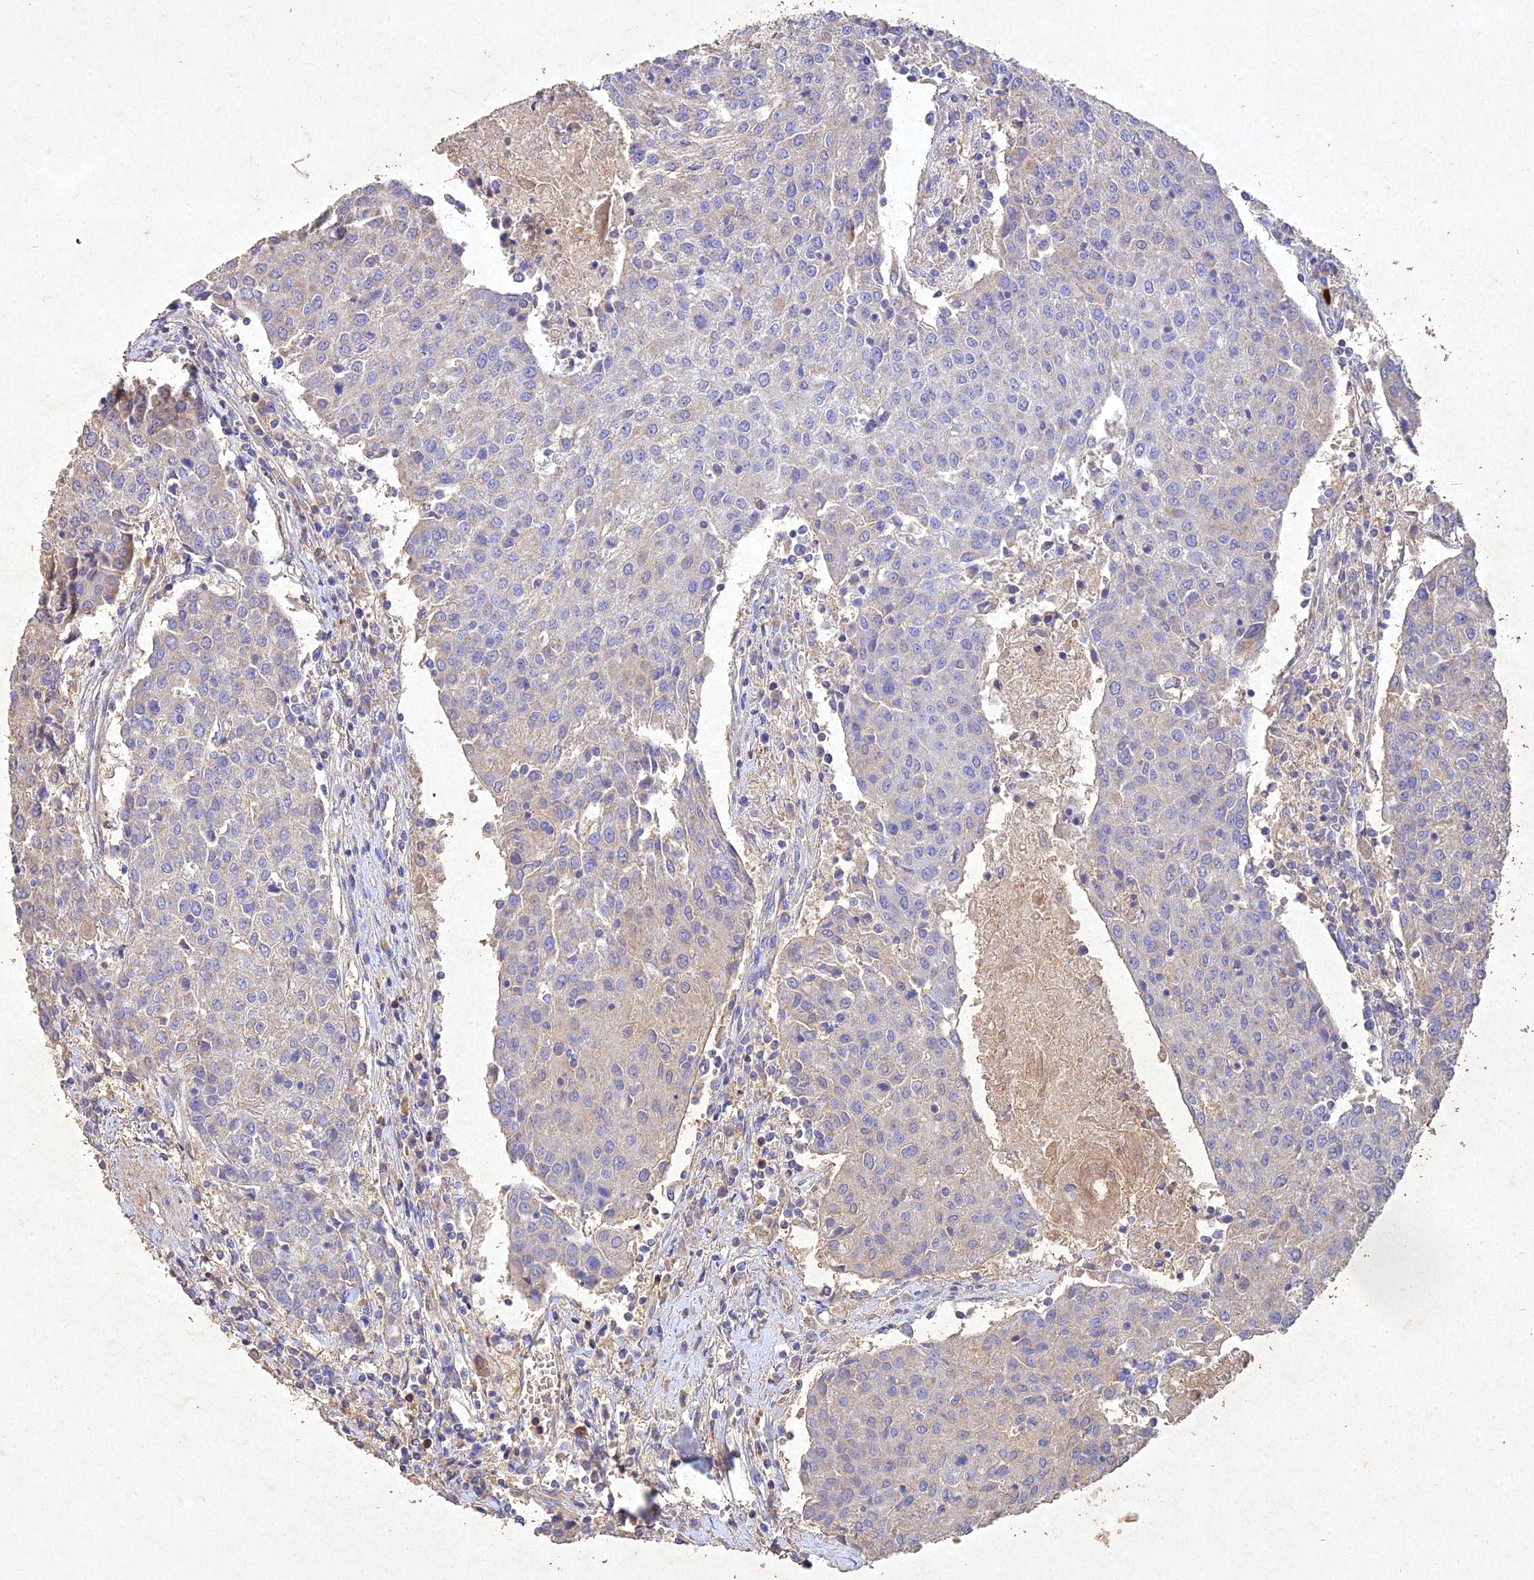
{"staining": {"intensity": "negative", "quantity": "none", "location": "none"}, "tissue": "urothelial cancer", "cell_type": "Tumor cells", "image_type": "cancer", "snomed": [{"axis": "morphology", "description": "Urothelial carcinoma, High grade"}, {"axis": "topography", "description": "Urinary bladder"}], "caption": "The image exhibits no staining of tumor cells in urothelial cancer. (DAB immunohistochemistry, high magnification).", "gene": "NDUFV1", "patient": {"sex": "female", "age": 85}}